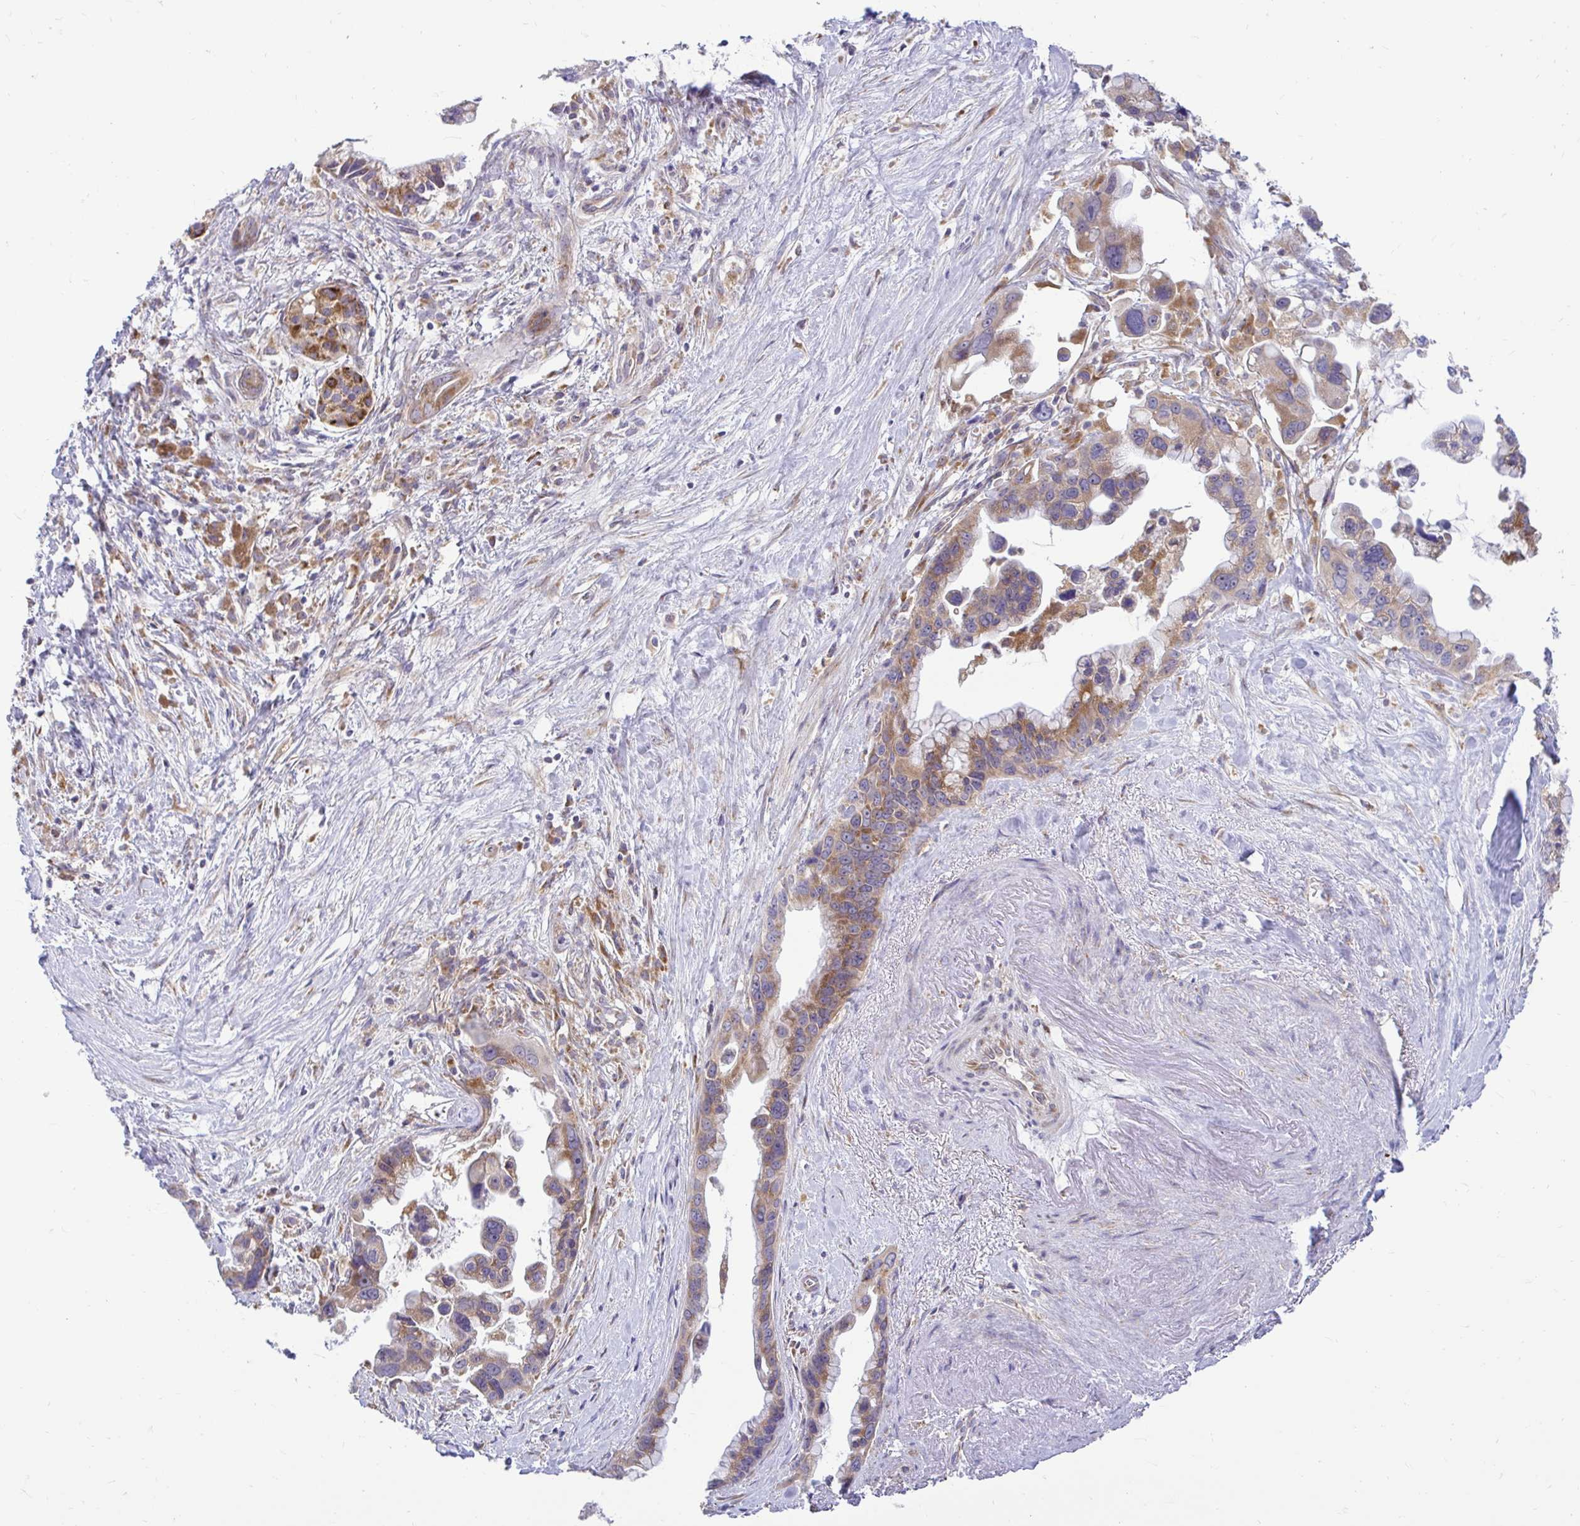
{"staining": {"intensity": "moderate", "quantity": ">75%", "location": "cytoplasmic/membranous"}, "tissue": "pancreatic cancer", "cell_type": "Tumor cells", "image_type": "cancer", "snomed": [{"axis": "morphology", "description": "Adenocarcinoma, NOS"}, {"axis": "topography", "description": "Pancreas"}], "caption": "A histopathology image of human adenocarcinoma (pancreatic) stained for a protein shows moderate cytoplasmic/membranous brown staining in tumor cells. (Brightfield microscopy of DAB IHC at high magnification).", "gene": "VTI1B", "patient": {"sex": "female", "age": 83}}